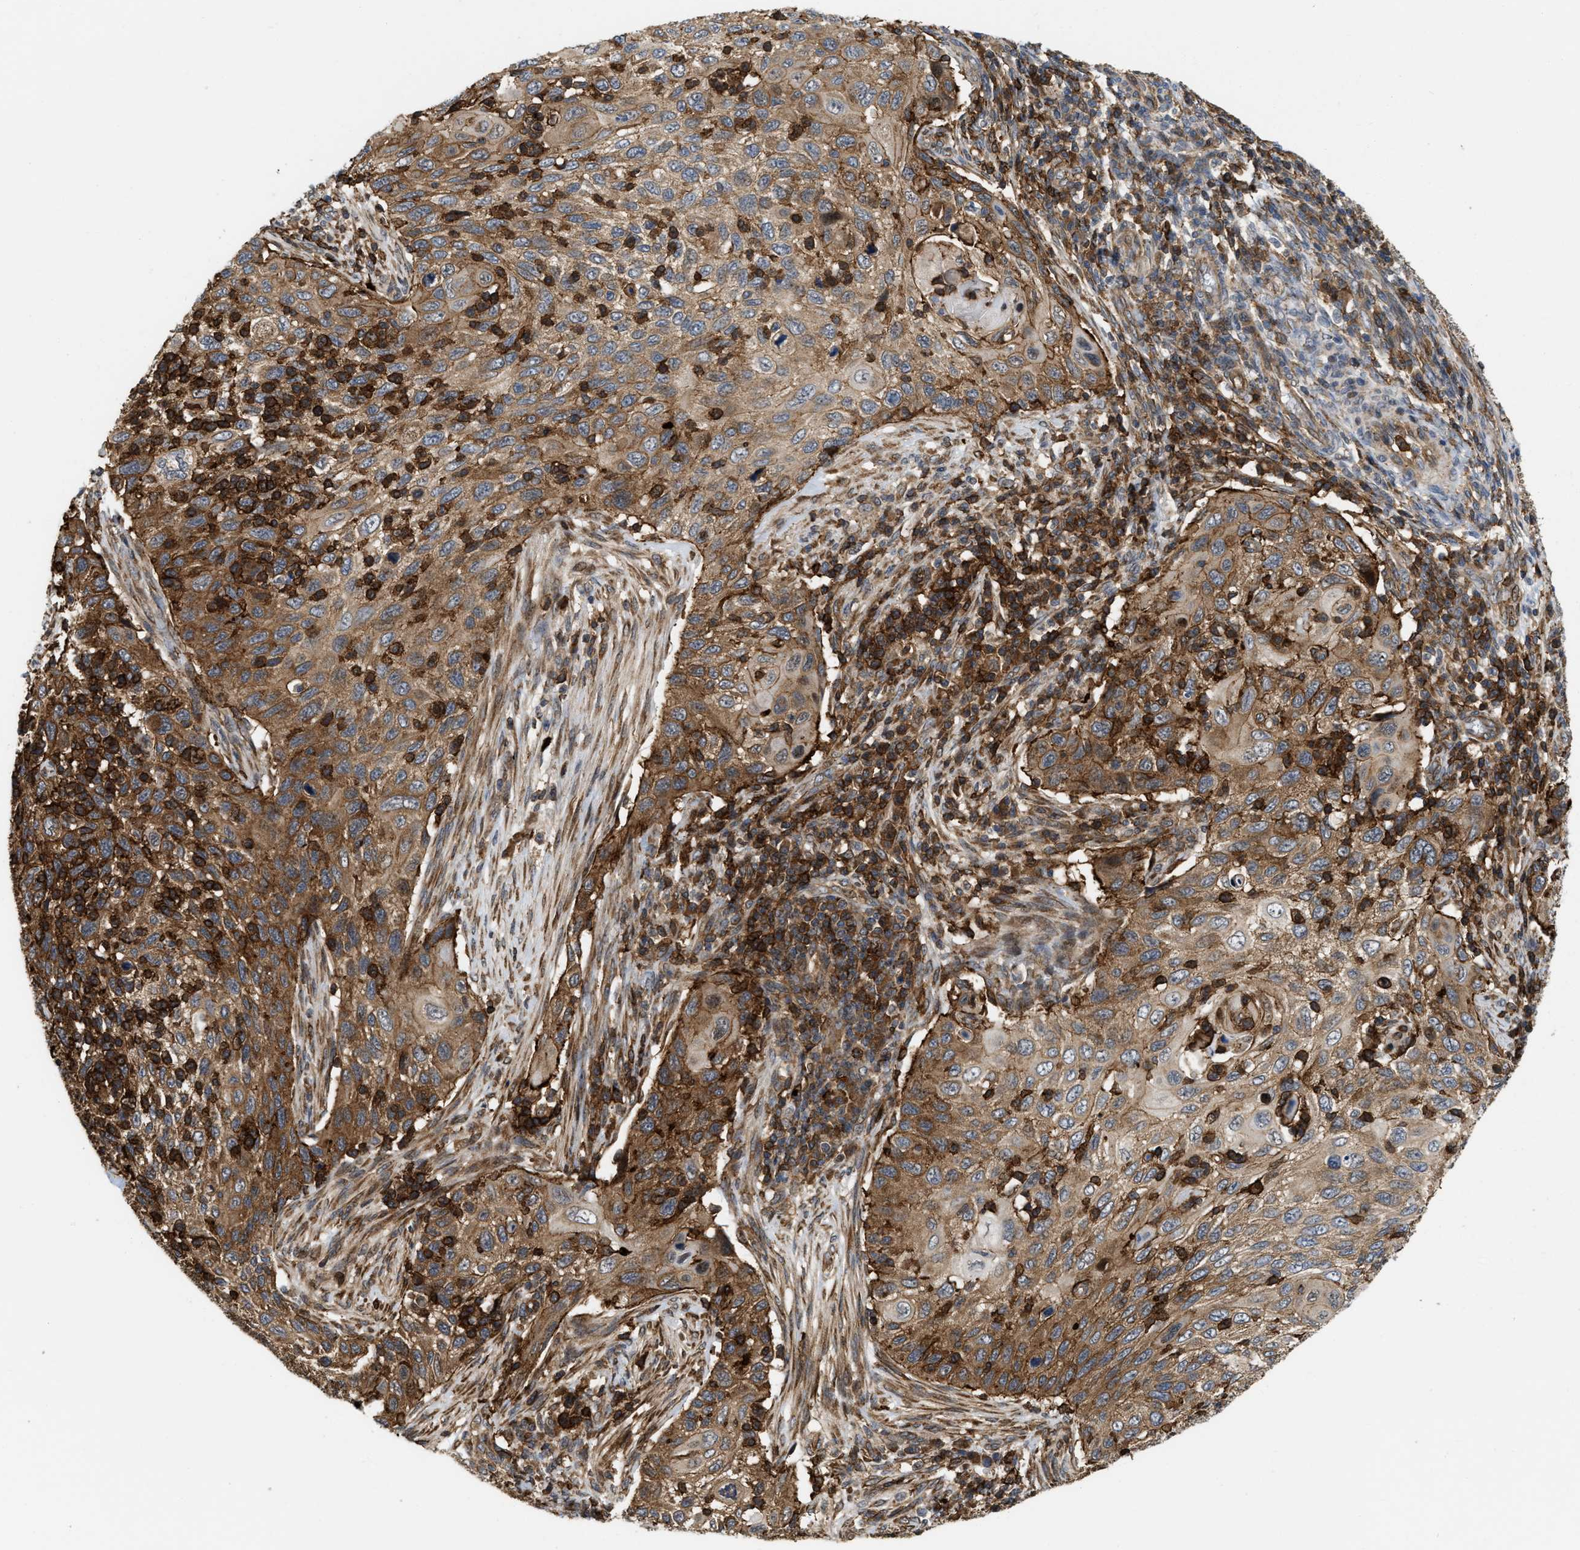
{"staining": {"intensity": "moderate", "quantity": ">75%", "location": "cytoplasmic/membranous"}, "tissue": "cervical cancer", "cell_type": "Tumor cells", "image_type": "cancer", "snomed": [{"axis": "morphology", "description": "Squamous cell carcinoma, NOS"}, {"axis": "topography", "description": "Cervix"}], "caption": "Immunohistochemical staining of squamous cell carcinoma (cervical) shows moderate cytoplasmic/membranous protein positivity in approximately >75% of tumor cells.", "gene": "IQCE", "patient": {"sex": "female", "age": 70}}